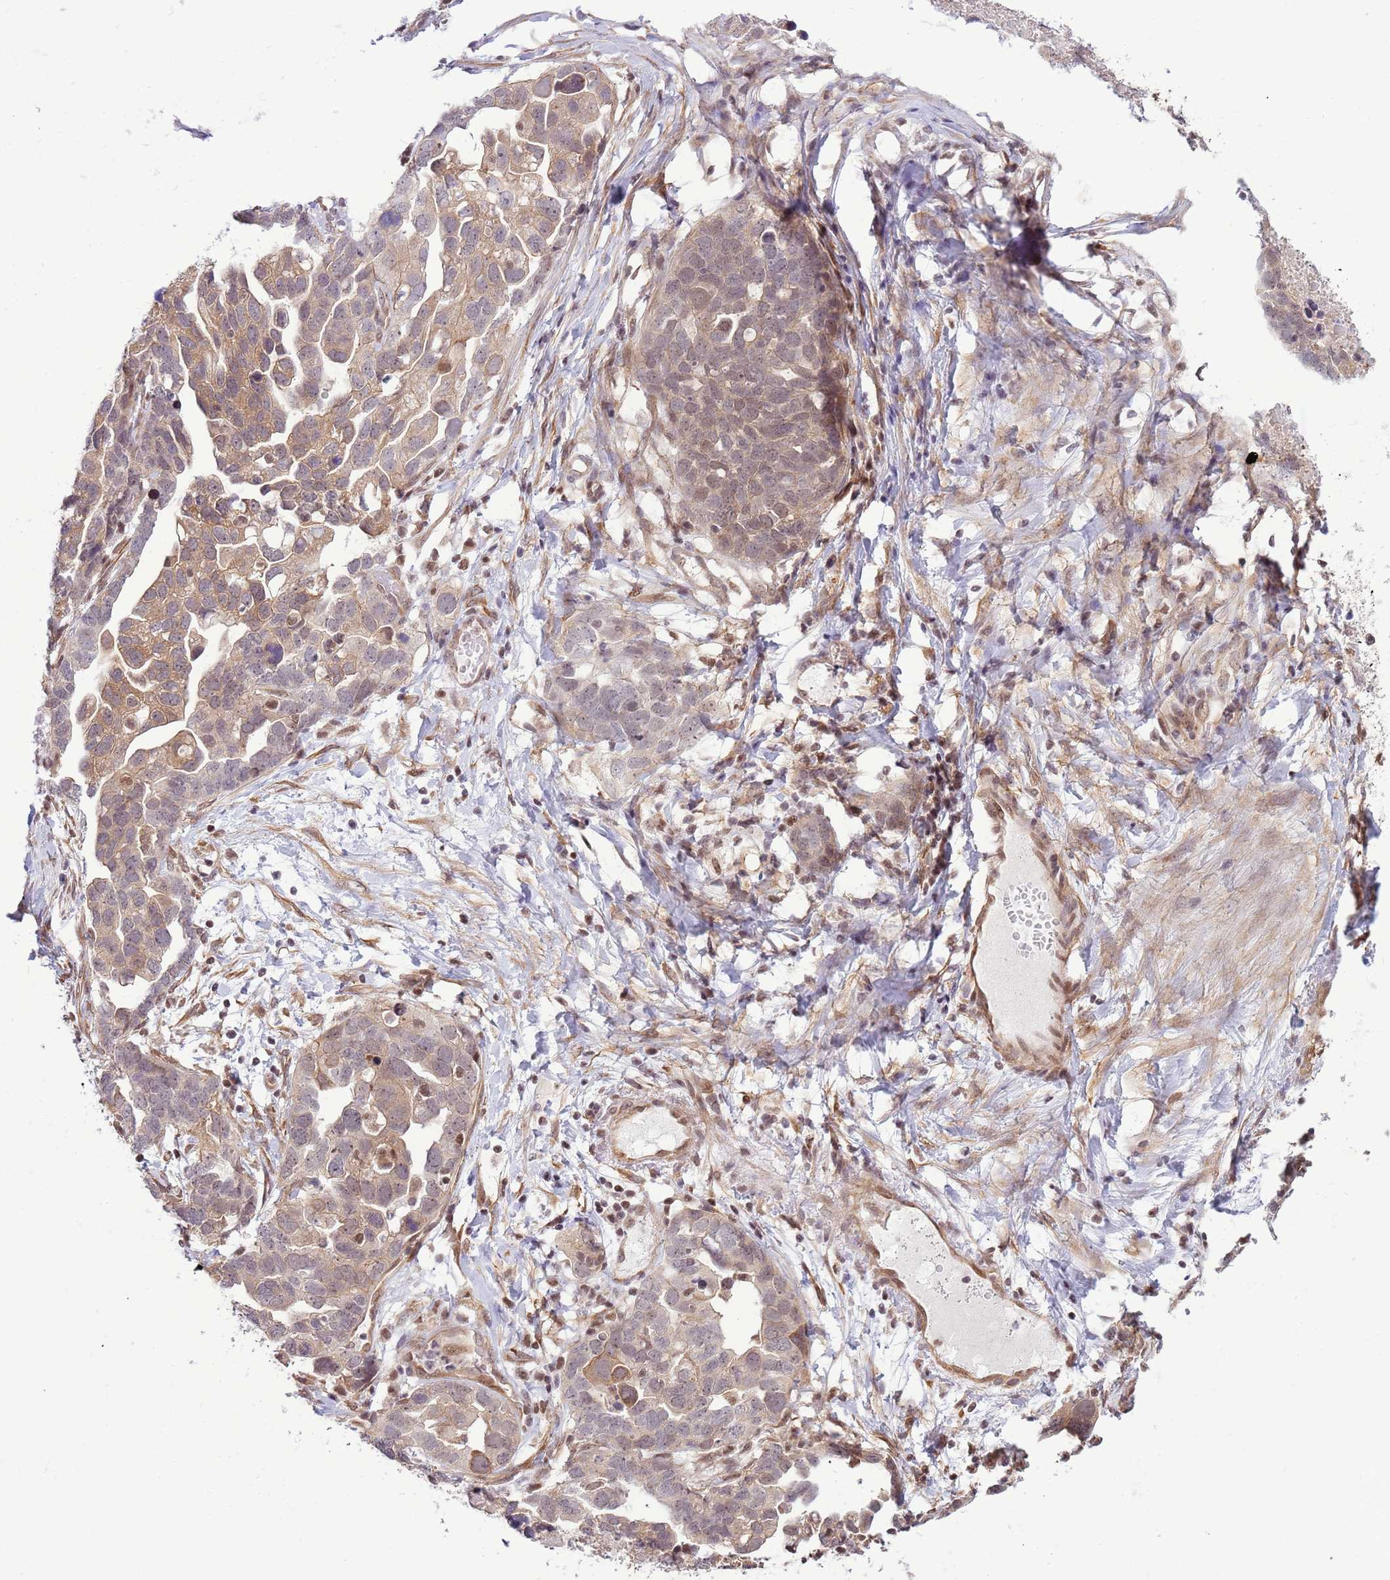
{"staining": {"intensity": "weak", "quantity": "25%-75%", "location": "cytoplasmic/membranous"}, "tissue": "ovarian cancer", "cell_type": "Tumor cells", "image_type": "cancer", "snomed": [{"axis": "morphology", "description": "Cystadenocarcinoma, serous, NOS"}, {"axis": "topography", "description": "Ovary"}], "caption": "Serous cystadenocarcinoma (ovarian) tissue demonstrates weak cytoplasmic/membranous staining in about 25%-75% of tumor cells", "gene": "DCAF4", "patient": {"sex": "female", "age": 54}}